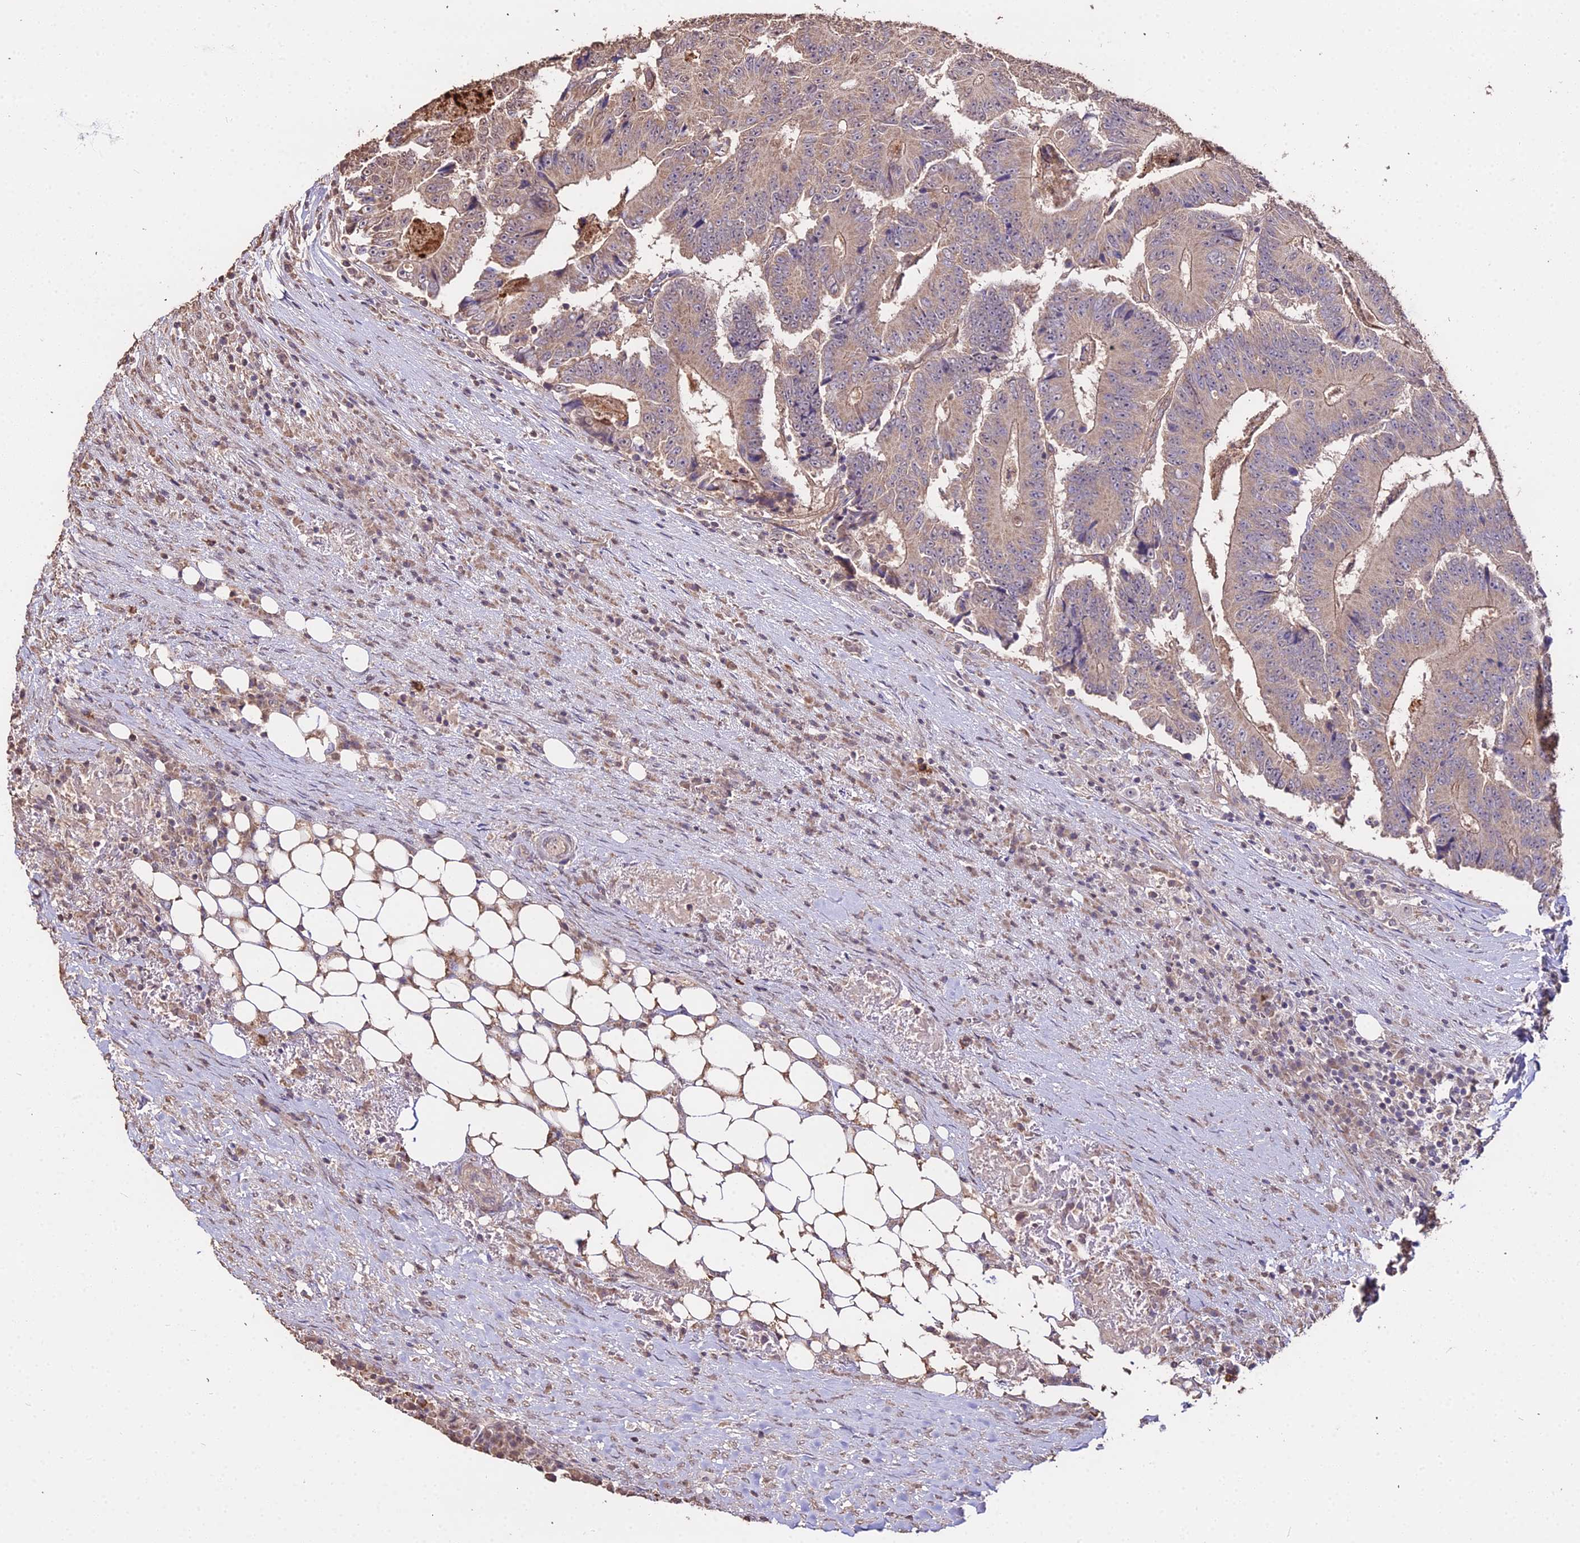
{"staining": {"intensity": "weak", "quantity": ">75%", "location": "cytoplasmic/membranous"}, "tissue": "colorectal cancer", "cell_type": "Tumor cells", "image_type": "cancer", "snomed": [{"axis": "morphology", "description": "Adenocarcinoma, NOS"}, {"axis": "topography", "description": "Colon"}], "caption": "Colorectal cancer (adenocarcinoma) stained for a protein (brown) shows weak cytoplasmic/membranous positive staining in approximately >75% of tumor cells.", "gene": "METTL13", "patient": {"sex": "male", "age": 83}}